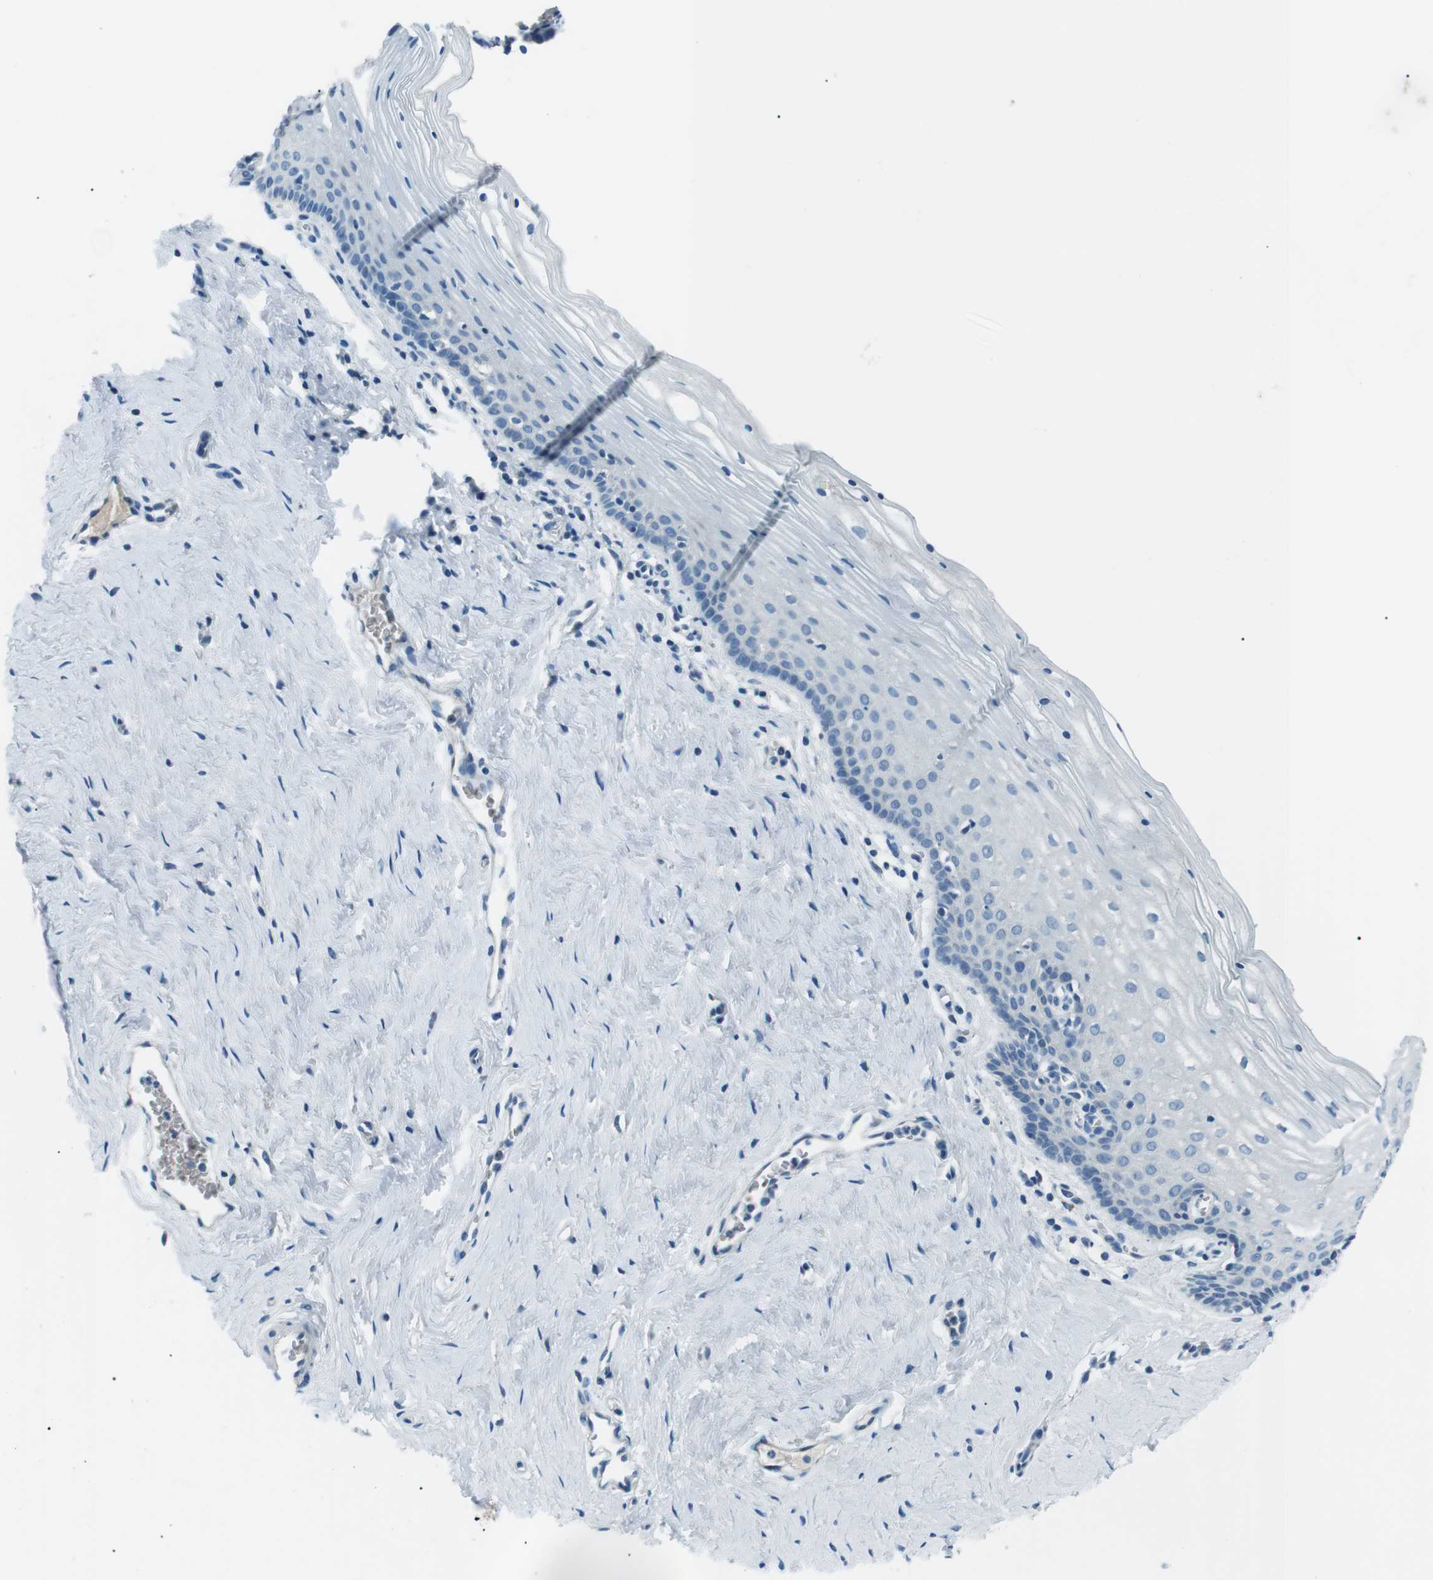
{"staining": {"intensity": "negative", "quantity": "none", "location": "none"}, "tissue": "vagina", "cell_type": "Squamous epithelial cells", "image_type": "normal", "snomed": [{"axis": "morphology", "description": "Normal tissue, NOS"}, {"axis": "topography", "description": "Vagina"}], "caption": "A high-resolution histopathology image shows IHC staining of unremarkable vagina, which demonstrates no significant positivity in squamous epithelial cells.", "gene": "ST6GAL1", "patient": {"sex": "female", "age": 32}}